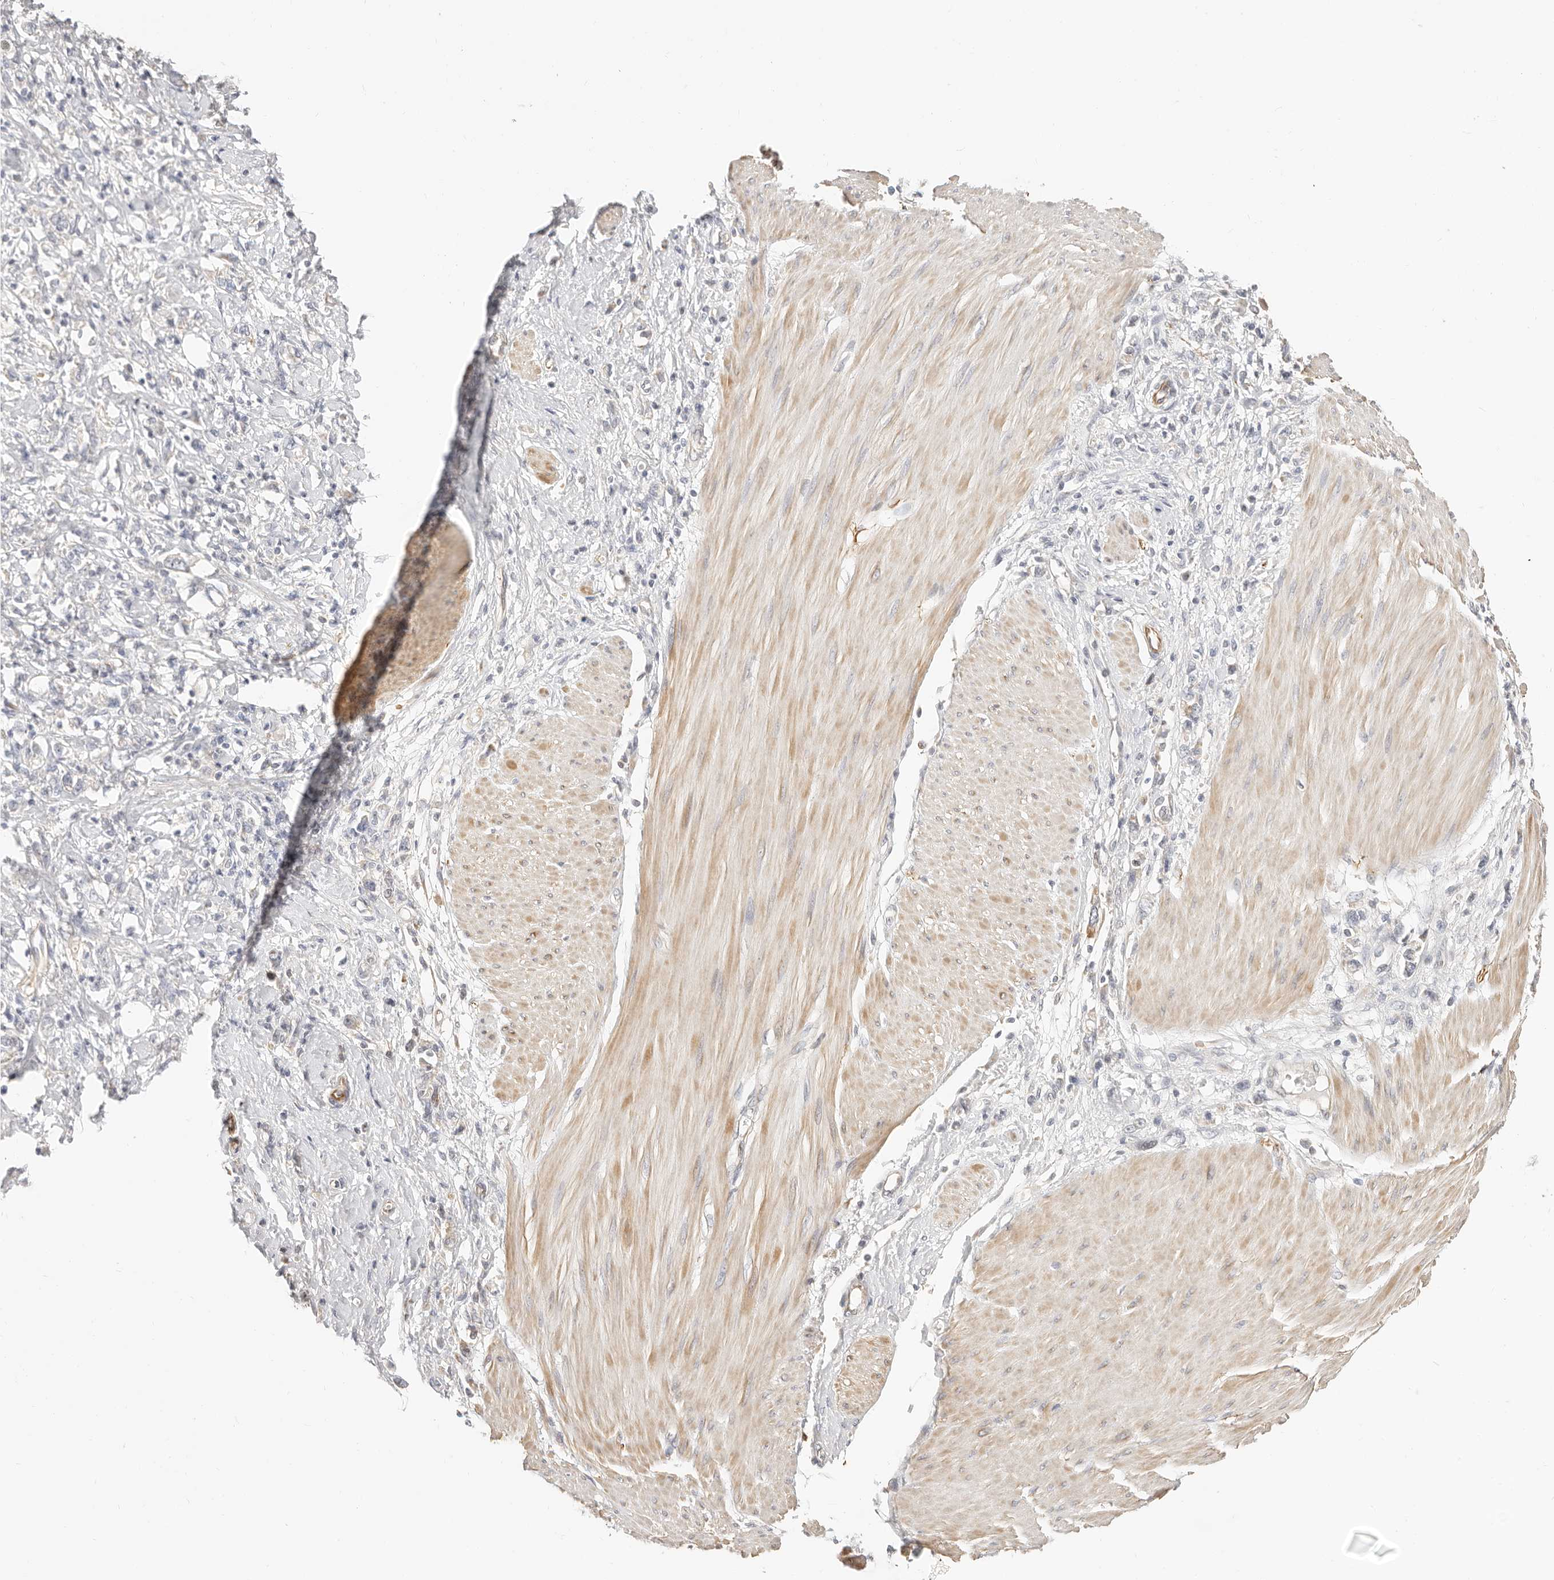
{"staining": {"intensity": "negative", "quantity": "none", "location": "none"}, "tissue": "stomach cancer", "cell_type": "Tumor cells", "image_type": "cancer", "snomed": [{"axis": "morphology", "description": "Adenocarcinoma, NOS"}, {"axis": "topography", "description": "Stomach"}], "caption": "DAB immunohistochemical staining of human adenocarcinoma (stomach) reveals no significant expression in tumor cells.", "gene": "DTNBP1", "patient": {"sex": "female", "age": 76}}